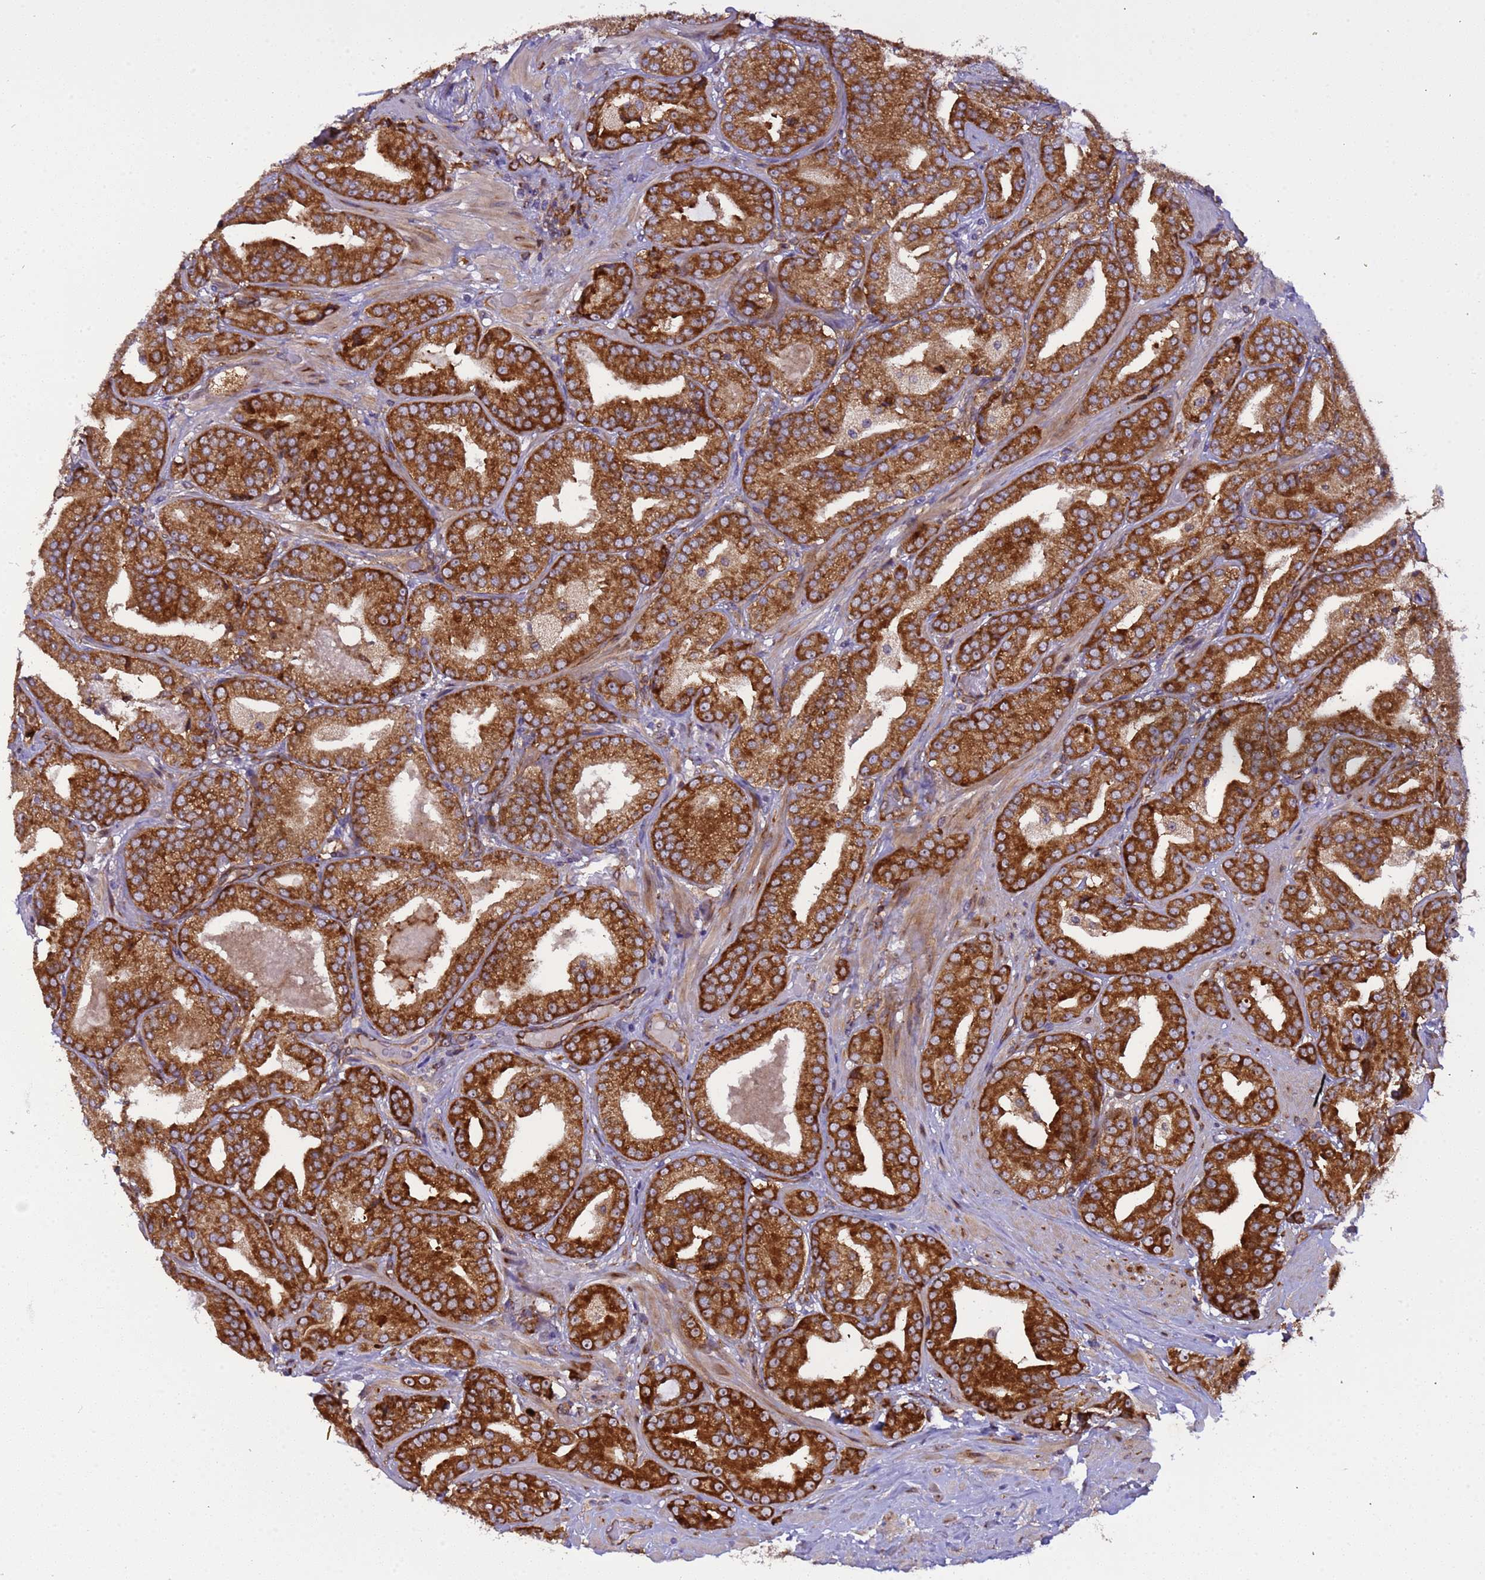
{"staining": {"intensity": "strong", "quantity": ">75%", "location": "cytoplasmic/membranous"}, "tissue": "prostate cancer", "cell_type": "Tumor cells", "image_type": "cancer", "snomed": [{"axis": "morphology", "description": "Adenocarcinoma, High grade"}, {"axis": "topography", "description": "Prostate"}], "caption": "Protein staining of prostate adenocarcinoma (high-grade) tissue reveals strong cytoplasmic/membranous expression in about >75% of tumor cells. Nuclei are stained in blue.", "gene": "RPL36", "patient": {"sex": "male", "age": 63}}